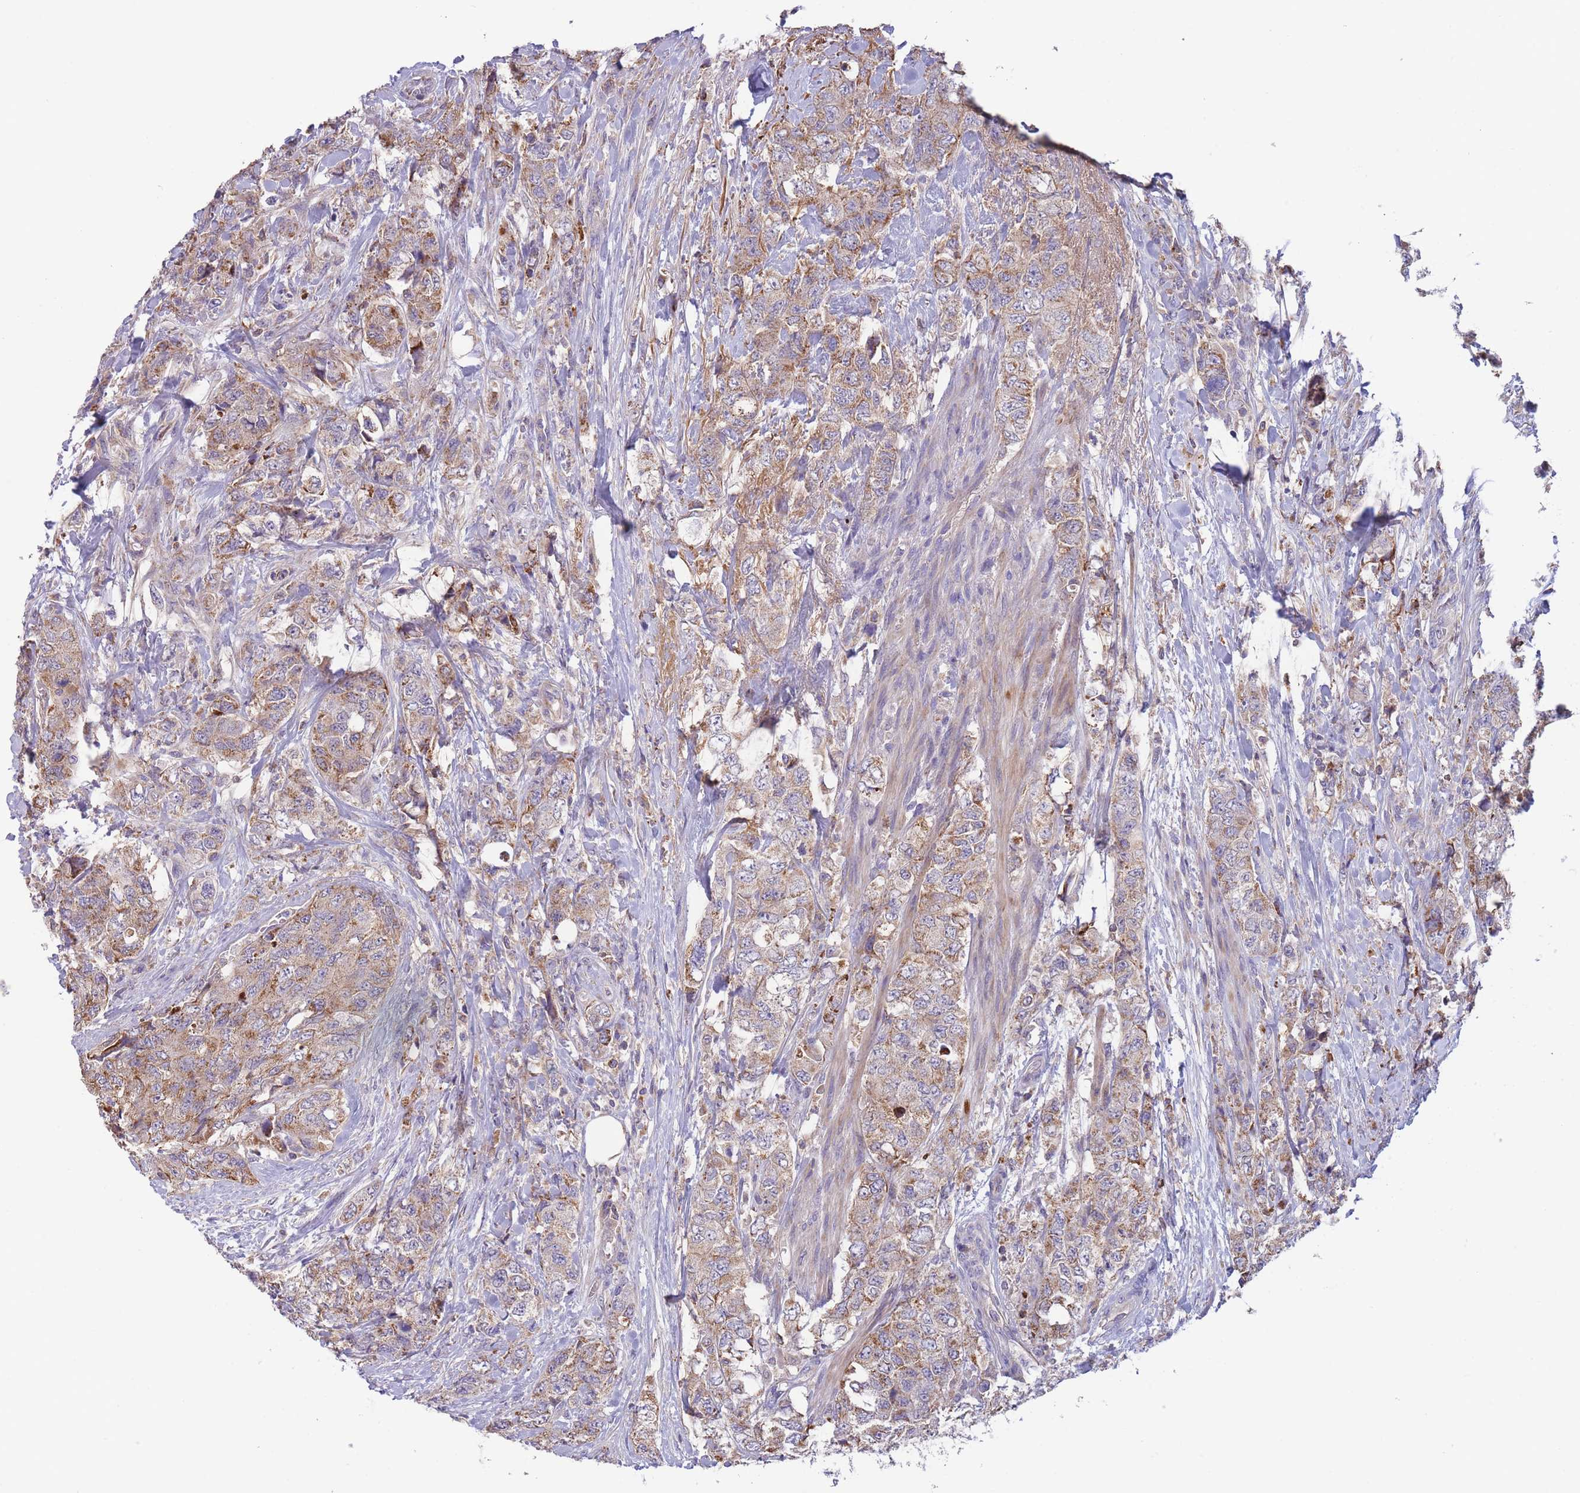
{"staining": {"intensity": "moderate", "quantity": "25%-75%", "location": "cytoplasmic/membranous"}, "tissue": "urothelial cancer", "cell_type": "Tumor cells", "image_type": "cancer", "snomed": [{"axis": "morphology", "description": "Urothelial carcinoma, High grade"}, {"axis": "topography", "description": "Urinary bladder"}], "caption": "IHC micrograph of human urothelial carcinoma (high-grade) stained for a protein (brown), which exhibits medium levels of moderate cytoplasmic/membranous positivity in approximately 25%-75% of tumor cells.", "gene": "SLC25A42", "patient": {"sex": "female", "age": 78}}